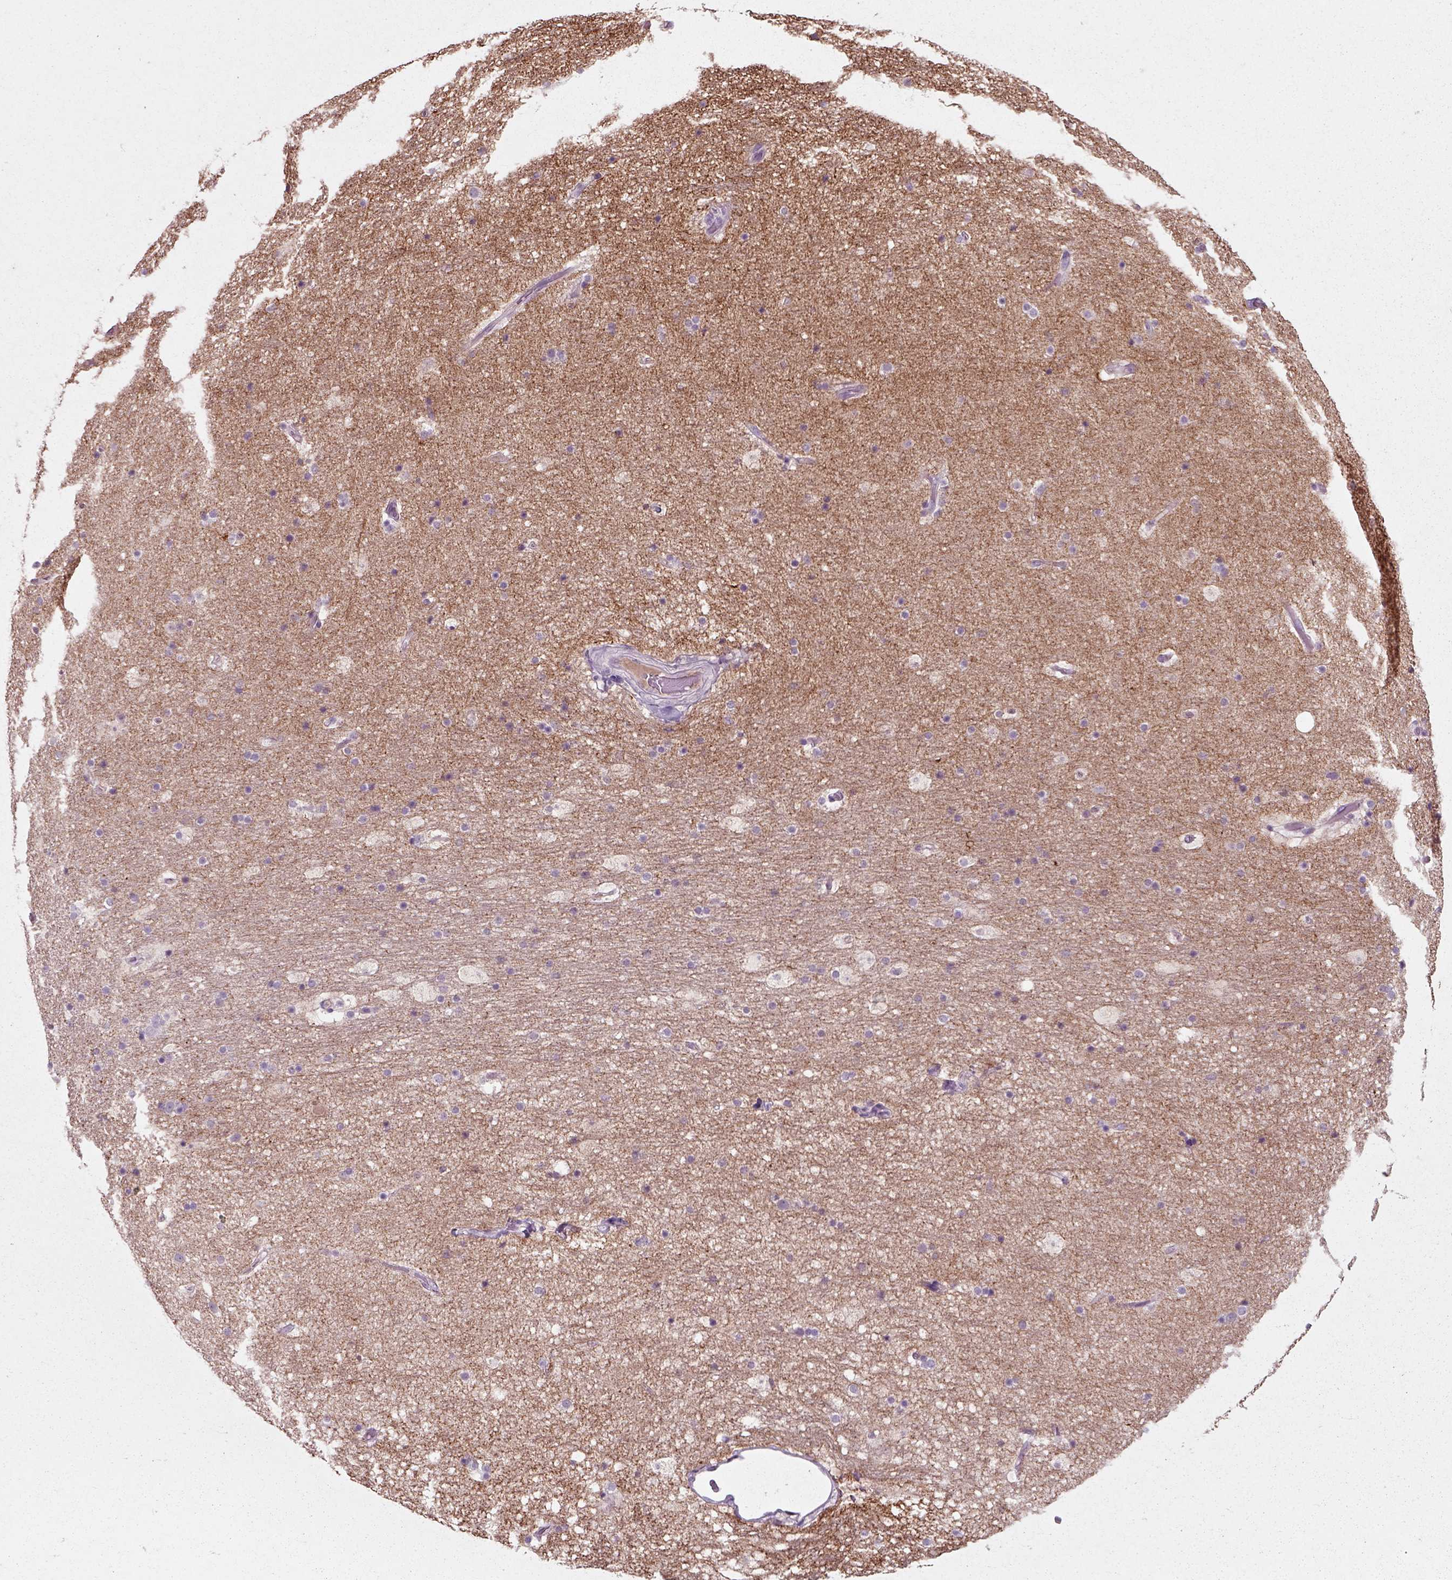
{"staining": {"intensity": "negative", "quantity": "none", "location": "none"}, "tissue": "hippocampus", "cell_type": "Glial cells", "image_type": "normal", "snomed": [{"axis": "morphology", "description": "Normal tissue, NOS"}, {"axis": "topography", "description": "Hippocampus"}], "caption": "A high-resolution image shows immunohistochemistry staining of normal hippocampus, which exhibits no significant staining in glial cells. (DAB IHC with hematoxylin counter stain).", "gene": "RND2", "patient": {"sex": "male", "age": 51}}